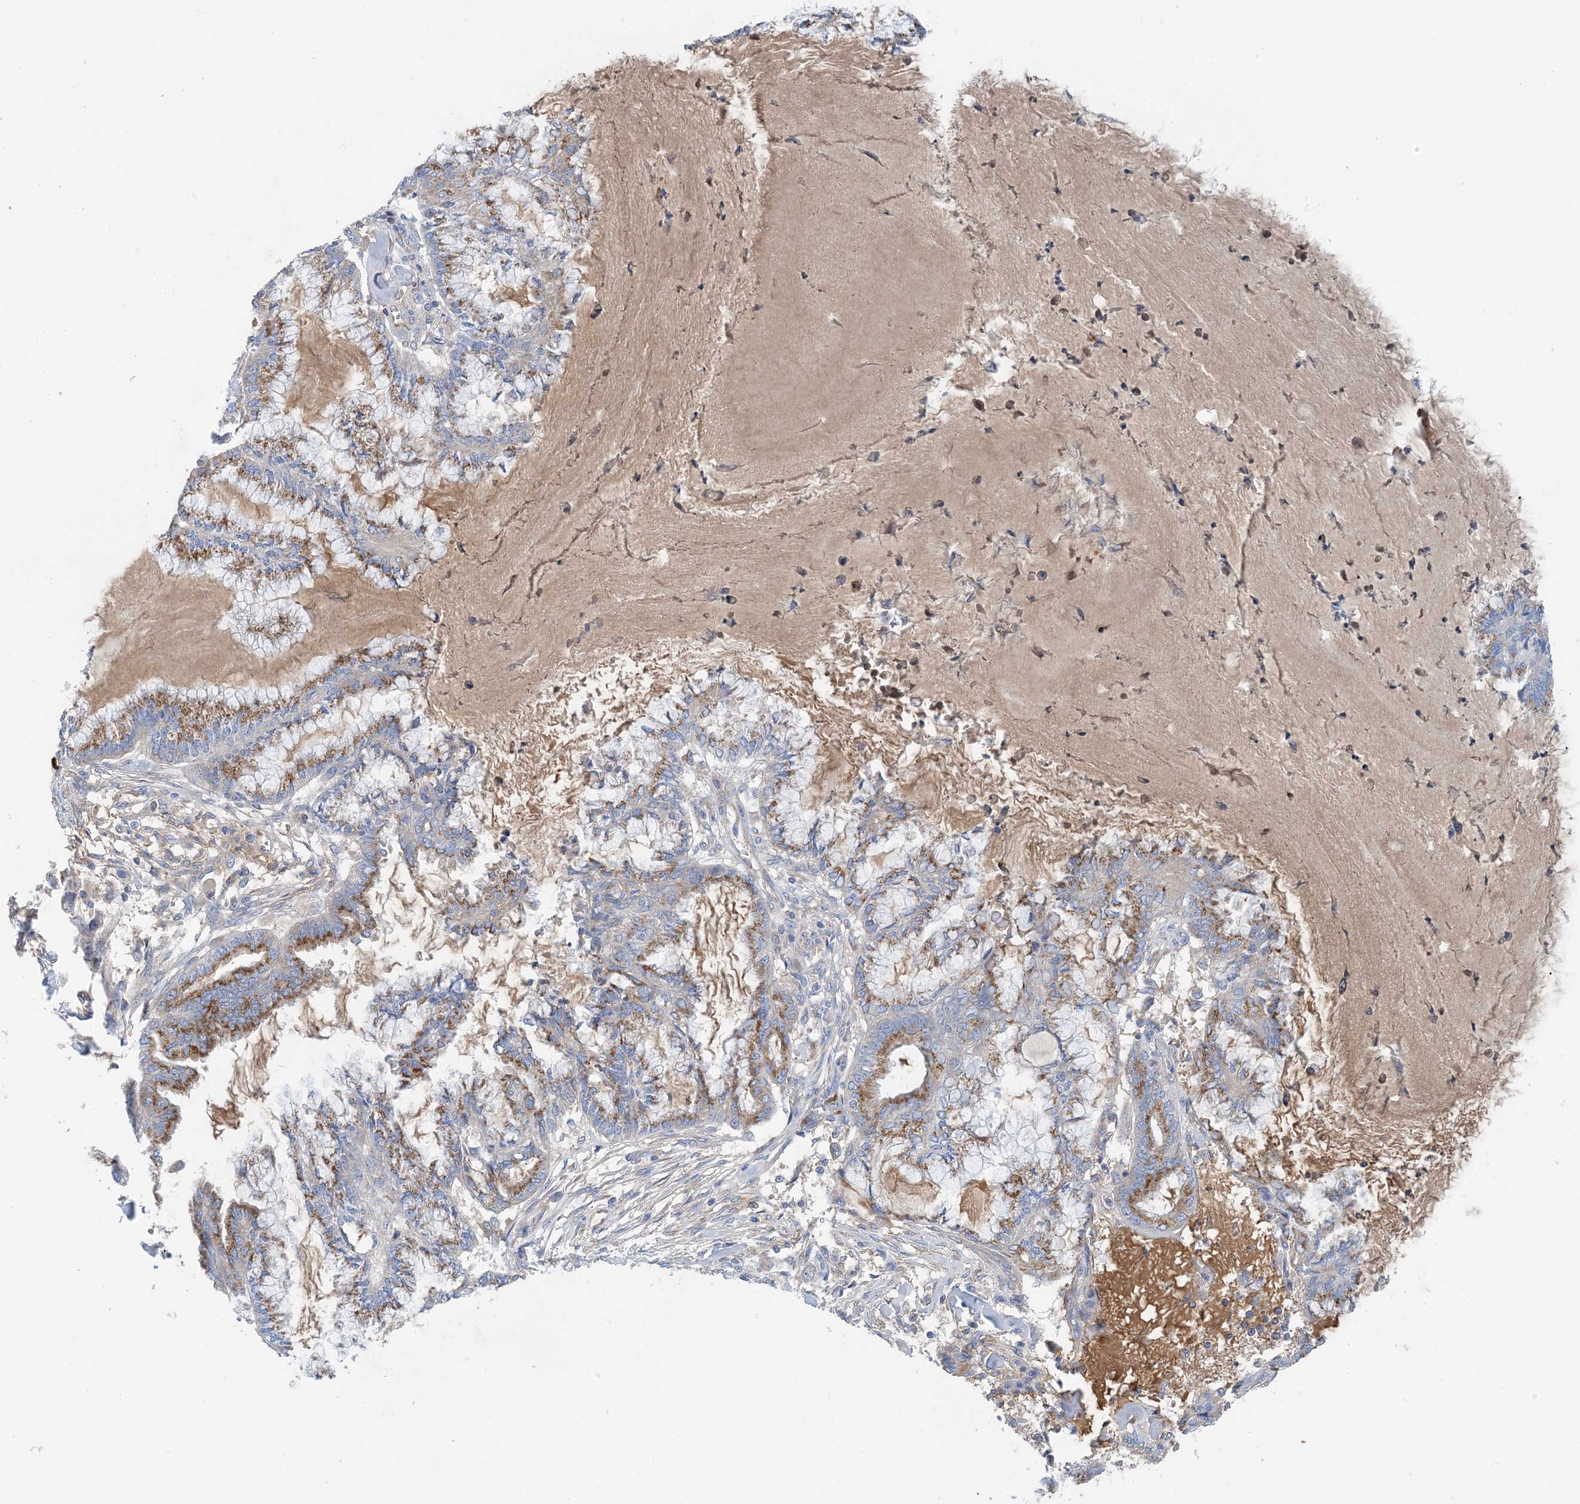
{"staining": {"intensity": "moderate", "quantity": "25%-75%", "location": "cytoplasmic/membranous"}, "tissue": "endometrial cancer", "cell_type": "Tumor cells", "image_type": "cancer", "snomed": [{"axis": "morphology", "description": "Adenocarcinoma, NOS"}, {"axis": "topography", "description": "Endometrium"}], "caption": "A high-resolution histopathology image shows immunohistochemistry (IHC) staining of endometrial cancer (adenocarcinoma), which reveals moderate cytoplasmic/membranous expression in approximately 25%-75% of tumor cells.", "gene": "SLC5A11", "patient": {"sex": "female", "age": 86}}